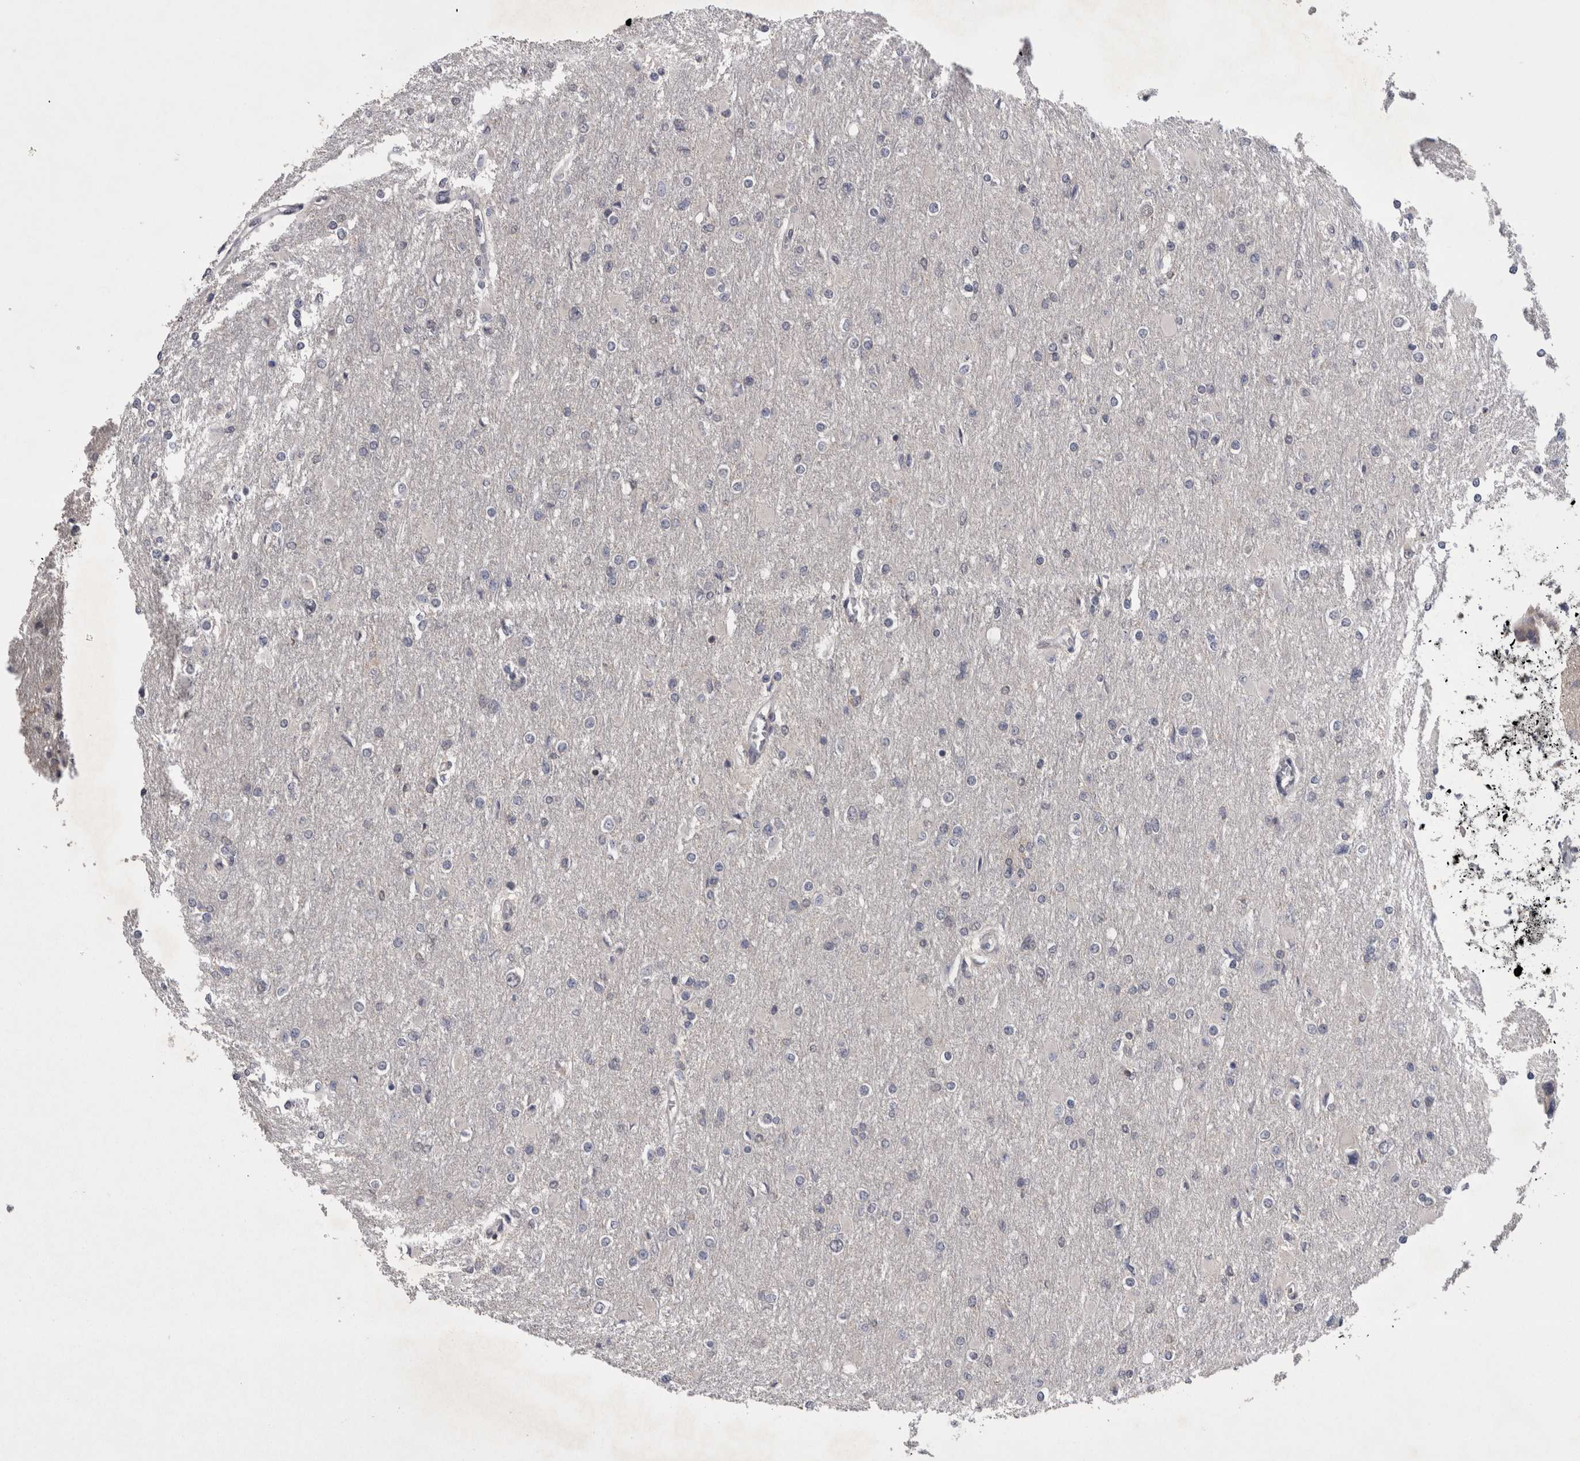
{"staining": {"intensity": "negative", "quantity": "none", "location": "none"}, "tissue": "glioma", "cell_type": "Tumor cells", "image_type": "cancer", "snomed": [{"axis": "morphology", "description": "Glioma, malignant, High grade"}, {"axis": "topography", "description": "Cerebral cortex"}], "caption": "The micrograph shows no significant expression in tumor cells of malignant glioma (high-grade).", "gene": "NFATC2", "patient": {"sex": "female", "age": 36}}